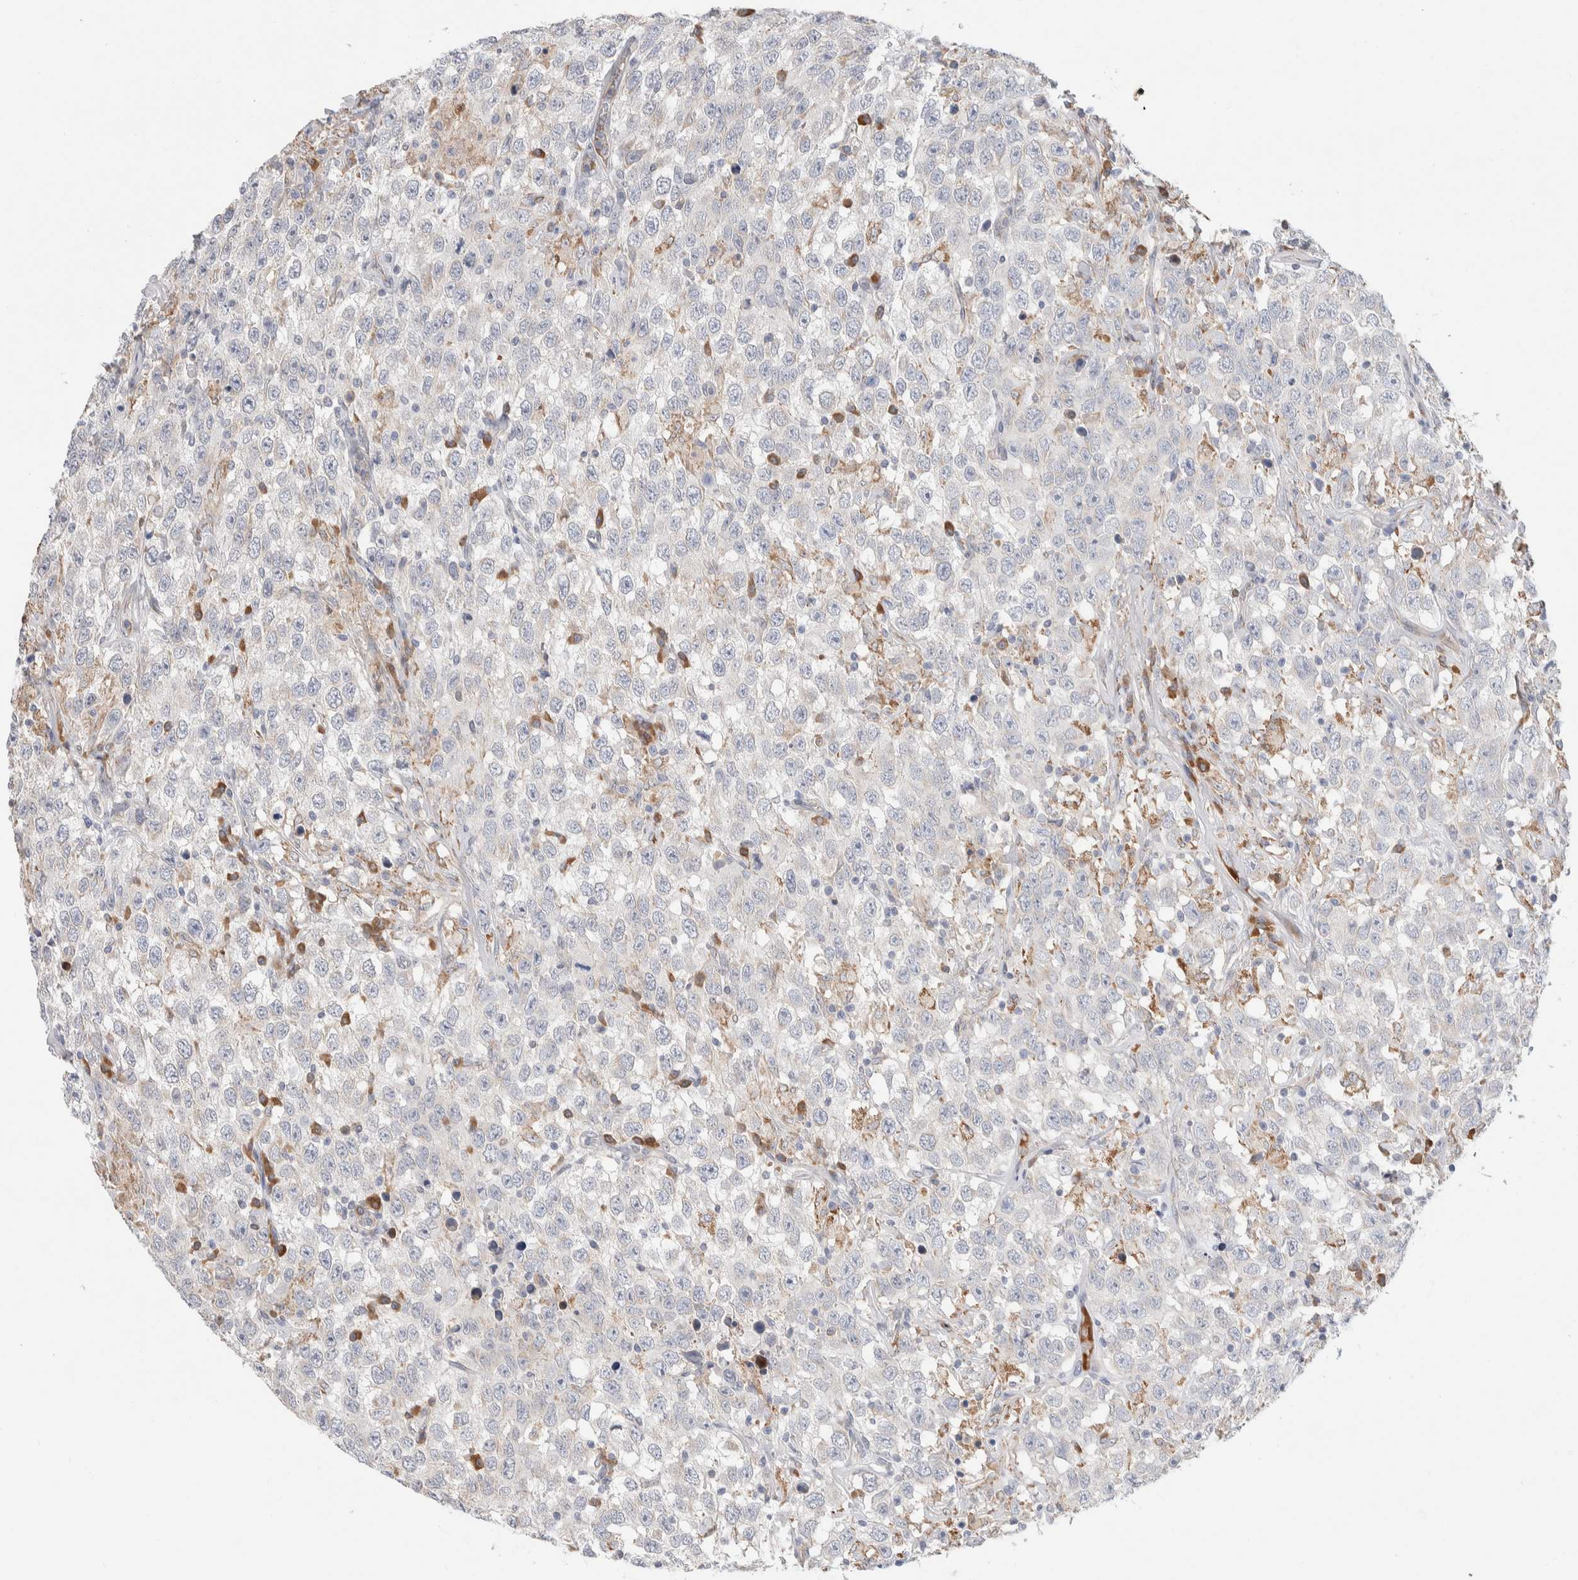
{"staining": {"intensity": "weak", "quantity": "<25%", "location": "cytoplasmic/membranous"}, "tissue": "testis cancer", "cell_type": "Tumor cells", "image_type": "cancer", "snomed": [{"axis": "morphology", "description": "Seminoma, NOS"}, {"axis": "topography", "description": "Testis"}], "caption": "DAB (3,3'-diaminobenzidine) immunohistochemical staining of human testis seminoma shows no significant staining in tumor cells.", "gene": "RUSF1", "patient": {"sex": "male", "age": 41}}